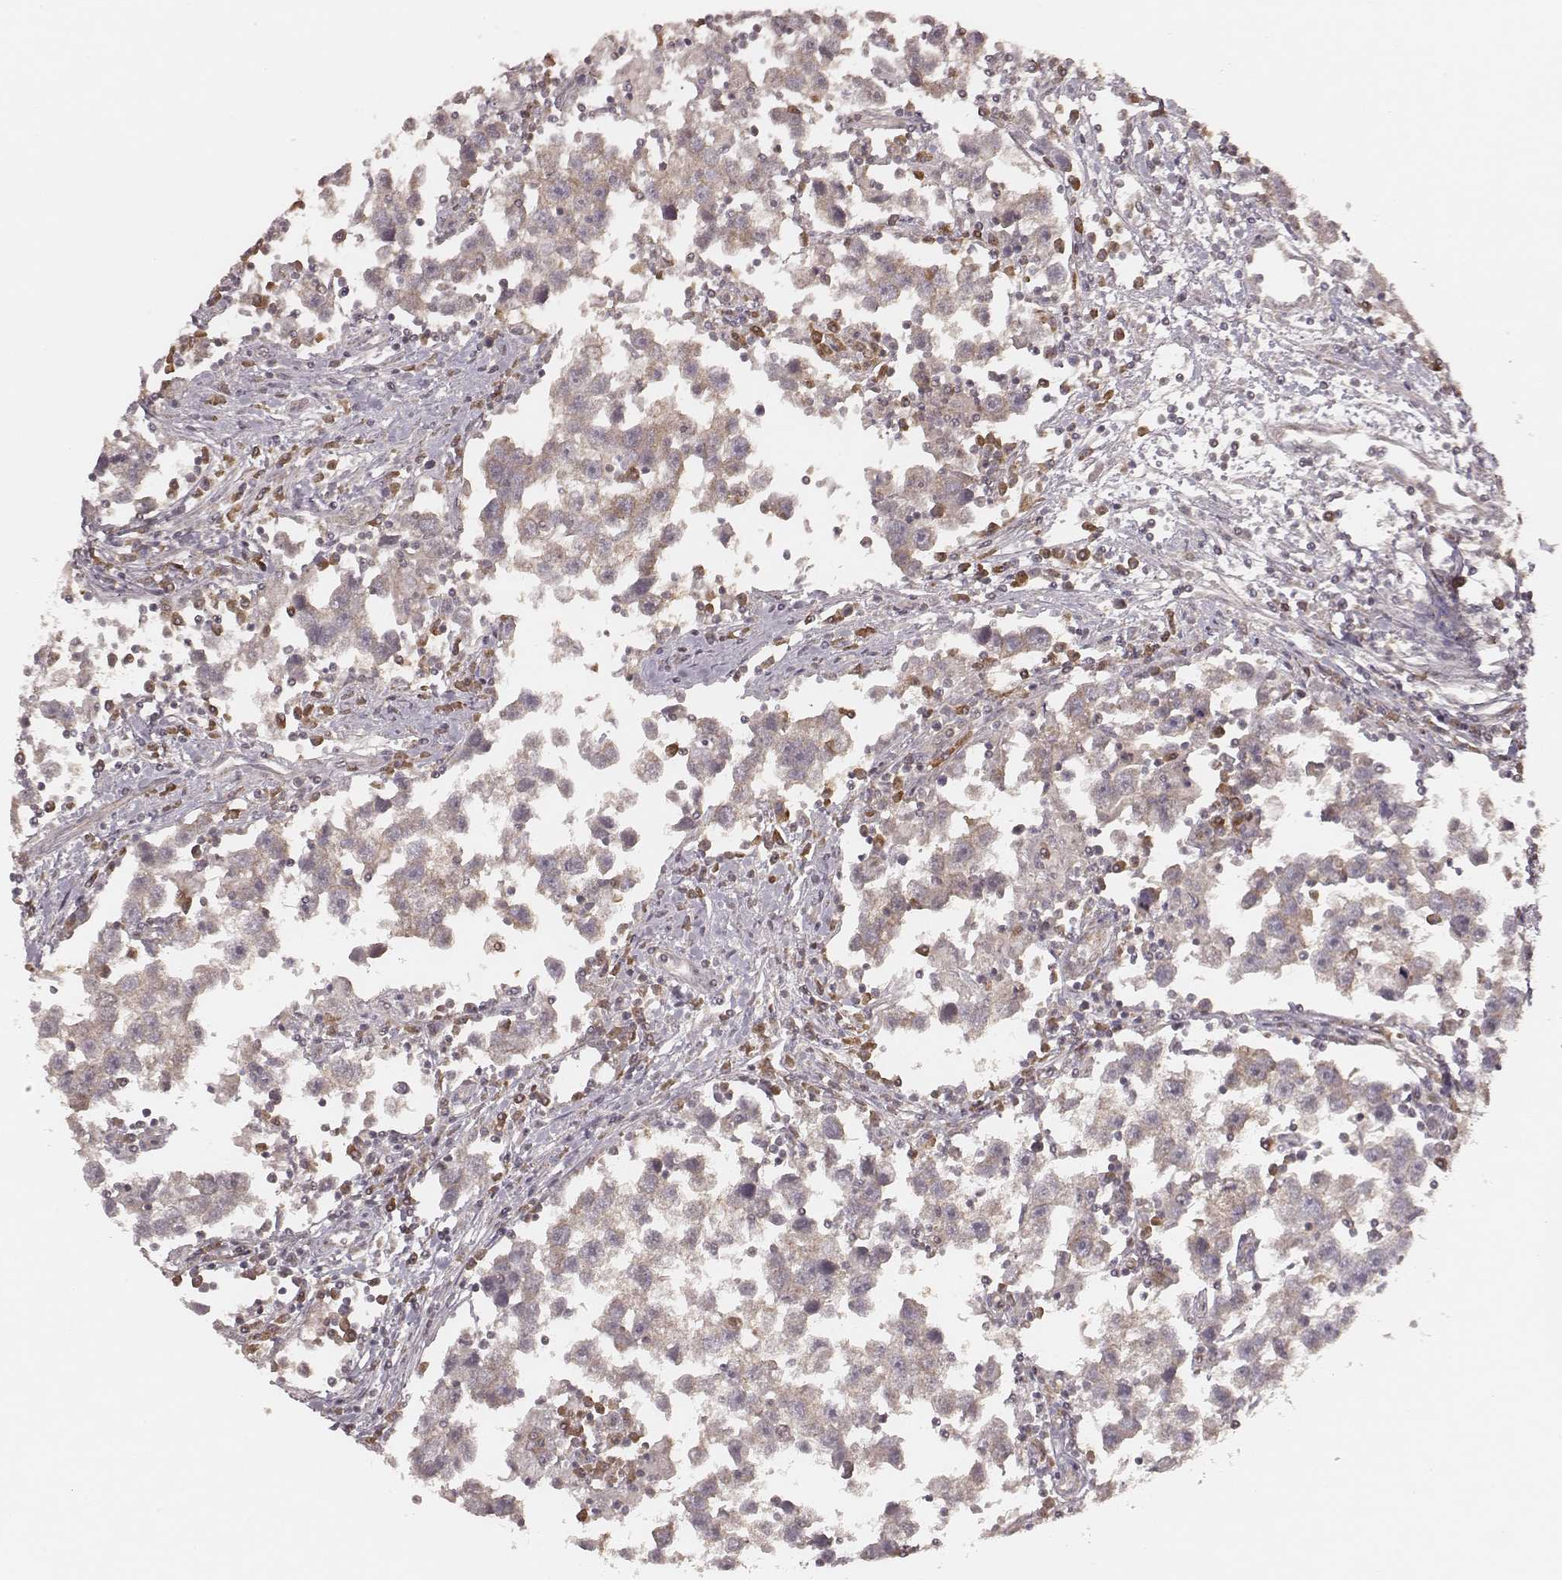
{"staining": {"intensity": "weak", "quantity": ">75%", "location": "cytoplasmic/membranous"}, "tissue": "testis cancer", "cell_type": "Tumor cells", "image_type": "cancer", "snomed": [{"axis": "morphology", "description": "Seminoma, NOS"}, {"axis": "topography", "description": "Testis"}], "caption": "This is an image of immunohistochemistry staining of testis cancer, which shows weak expression in the cytoplasmic/membranous of tumor cells.", "gene": "CARS1", "patient": {"sex": "male", "age": 30}}